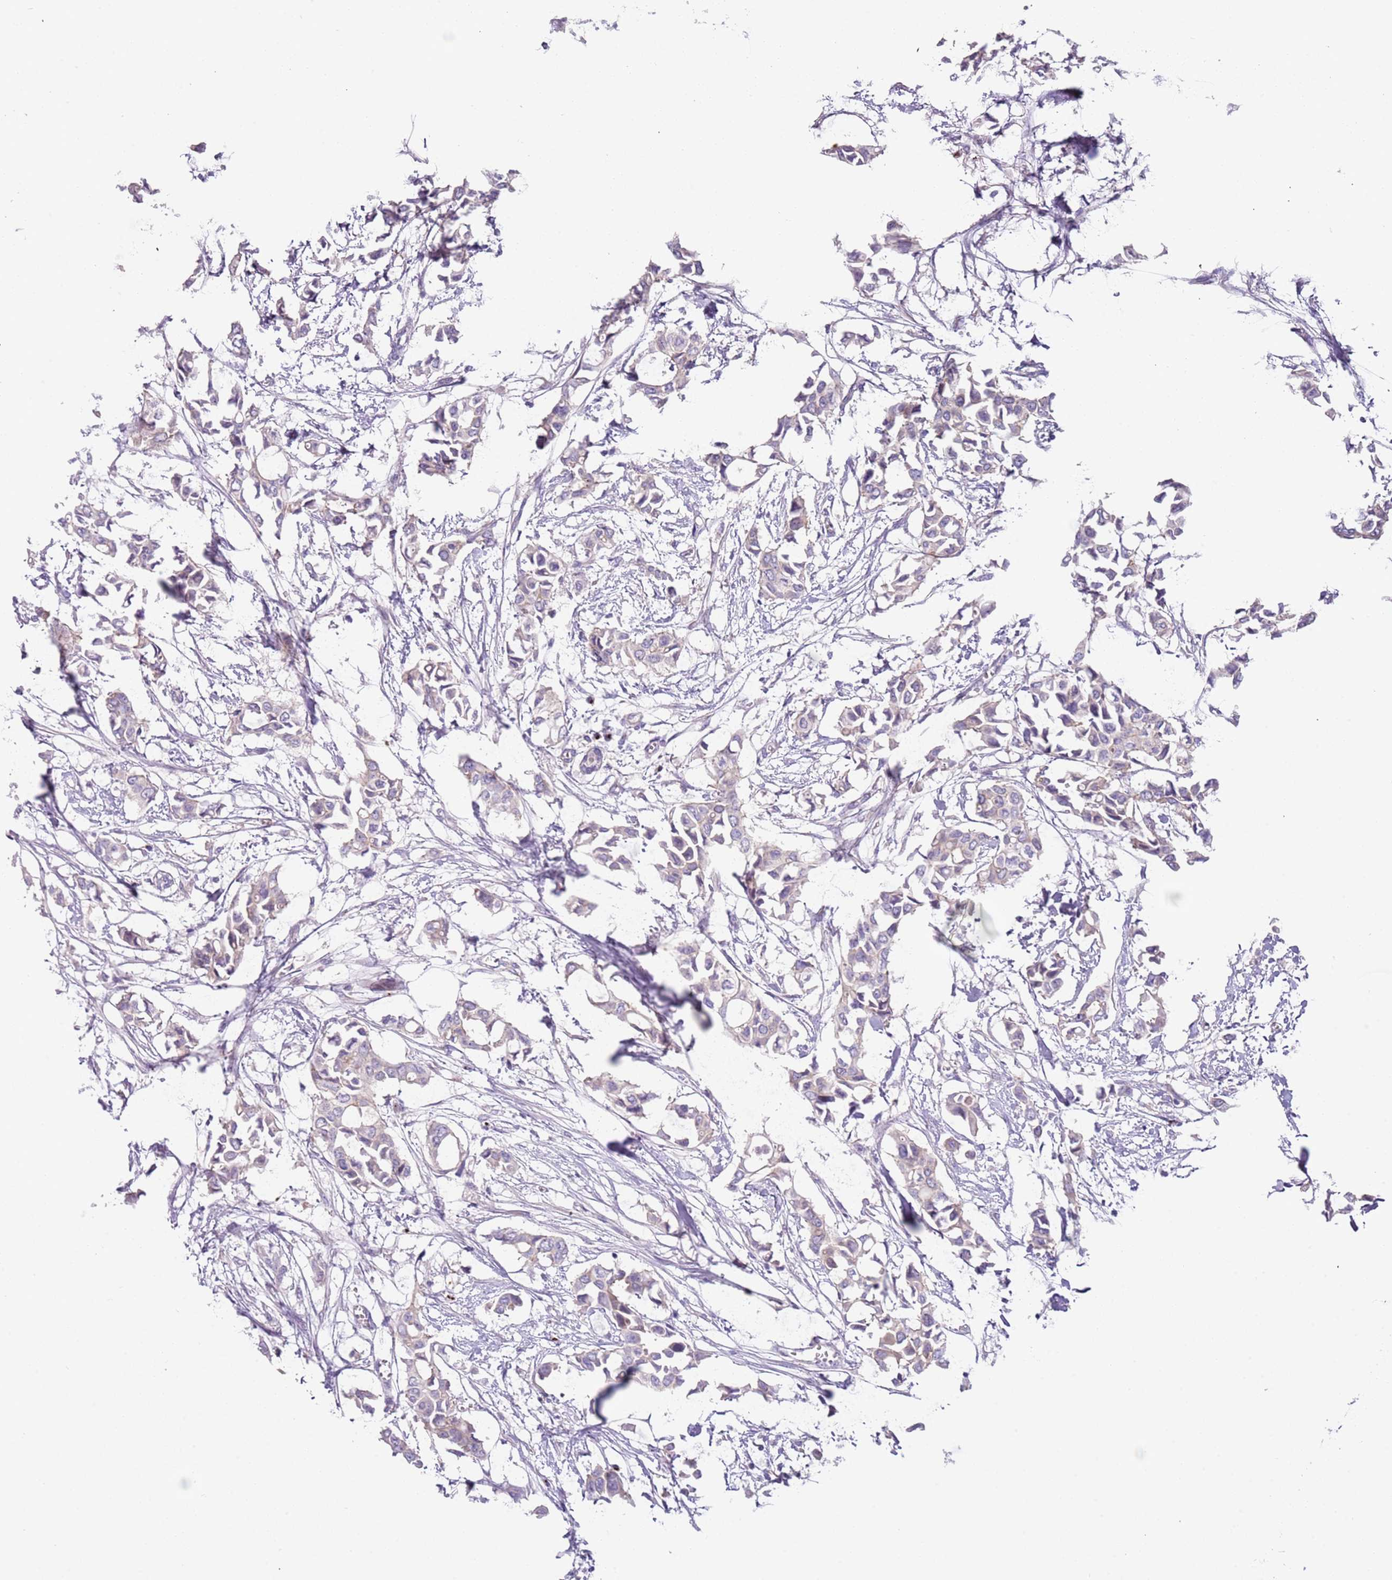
{"staining": {"intensity": "negative", "quantity": "none", "location": "none"}, "tissue": "breast cancer", "cell_type": "Tumor cells", "image_type": "cancer", "snomed": [{"axis": "morphology", "description": "Duct carcinoma"}, {"axis": "topography", "description": "Breast"}], "caption": "High magnification brightfield microscopy of invasive ductal carcinoma (breast) stained with DAB (brown) and counterstained with hematoxylin (blue): tumor cells show no significant staining.", "gene": "C2CD3", "patient": {"sex": "female", "age": 41}}